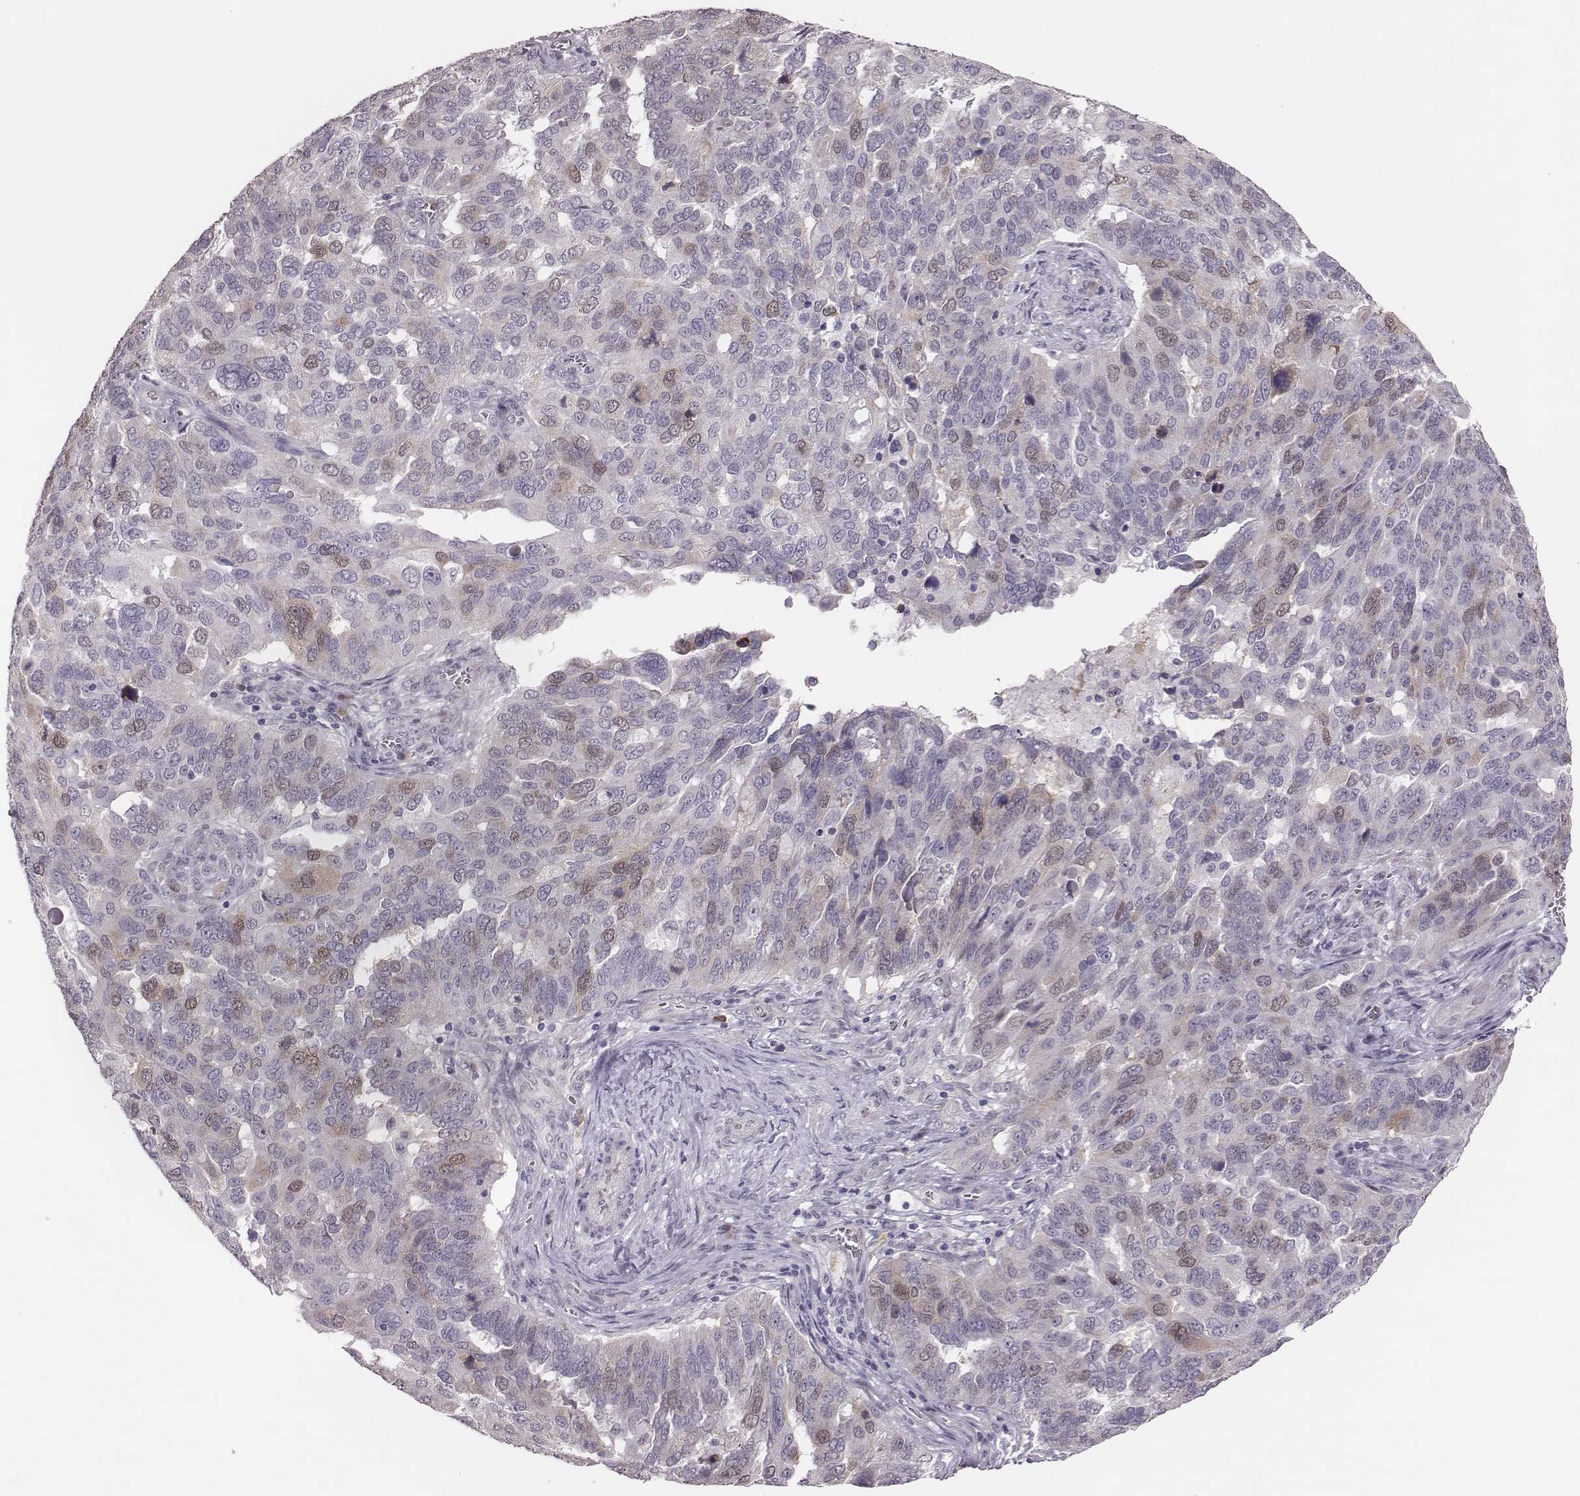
{"staining": {"intensity": "weak", "quantity": "<25%", "location": "cytoplasmic/membranous,nuclear"}, "tissue": "ovarian cancer", "cell_type": "Tumor cells", "image_type": "cancer", "snomed": [{"axis": "morphology", "description": "Carcinoma, endometroid"}, {"axis": "topography", "description": "Soft tissue"}, {"axis": "topography", "description": "Ovary"}], "caption": "Immunohistochemical staining of human endometroid carcinoma (ovarian) exhibits no significant expression in tumor cells.", "gene": "PBK", "patient": {"sex": "female", "age": 52}}